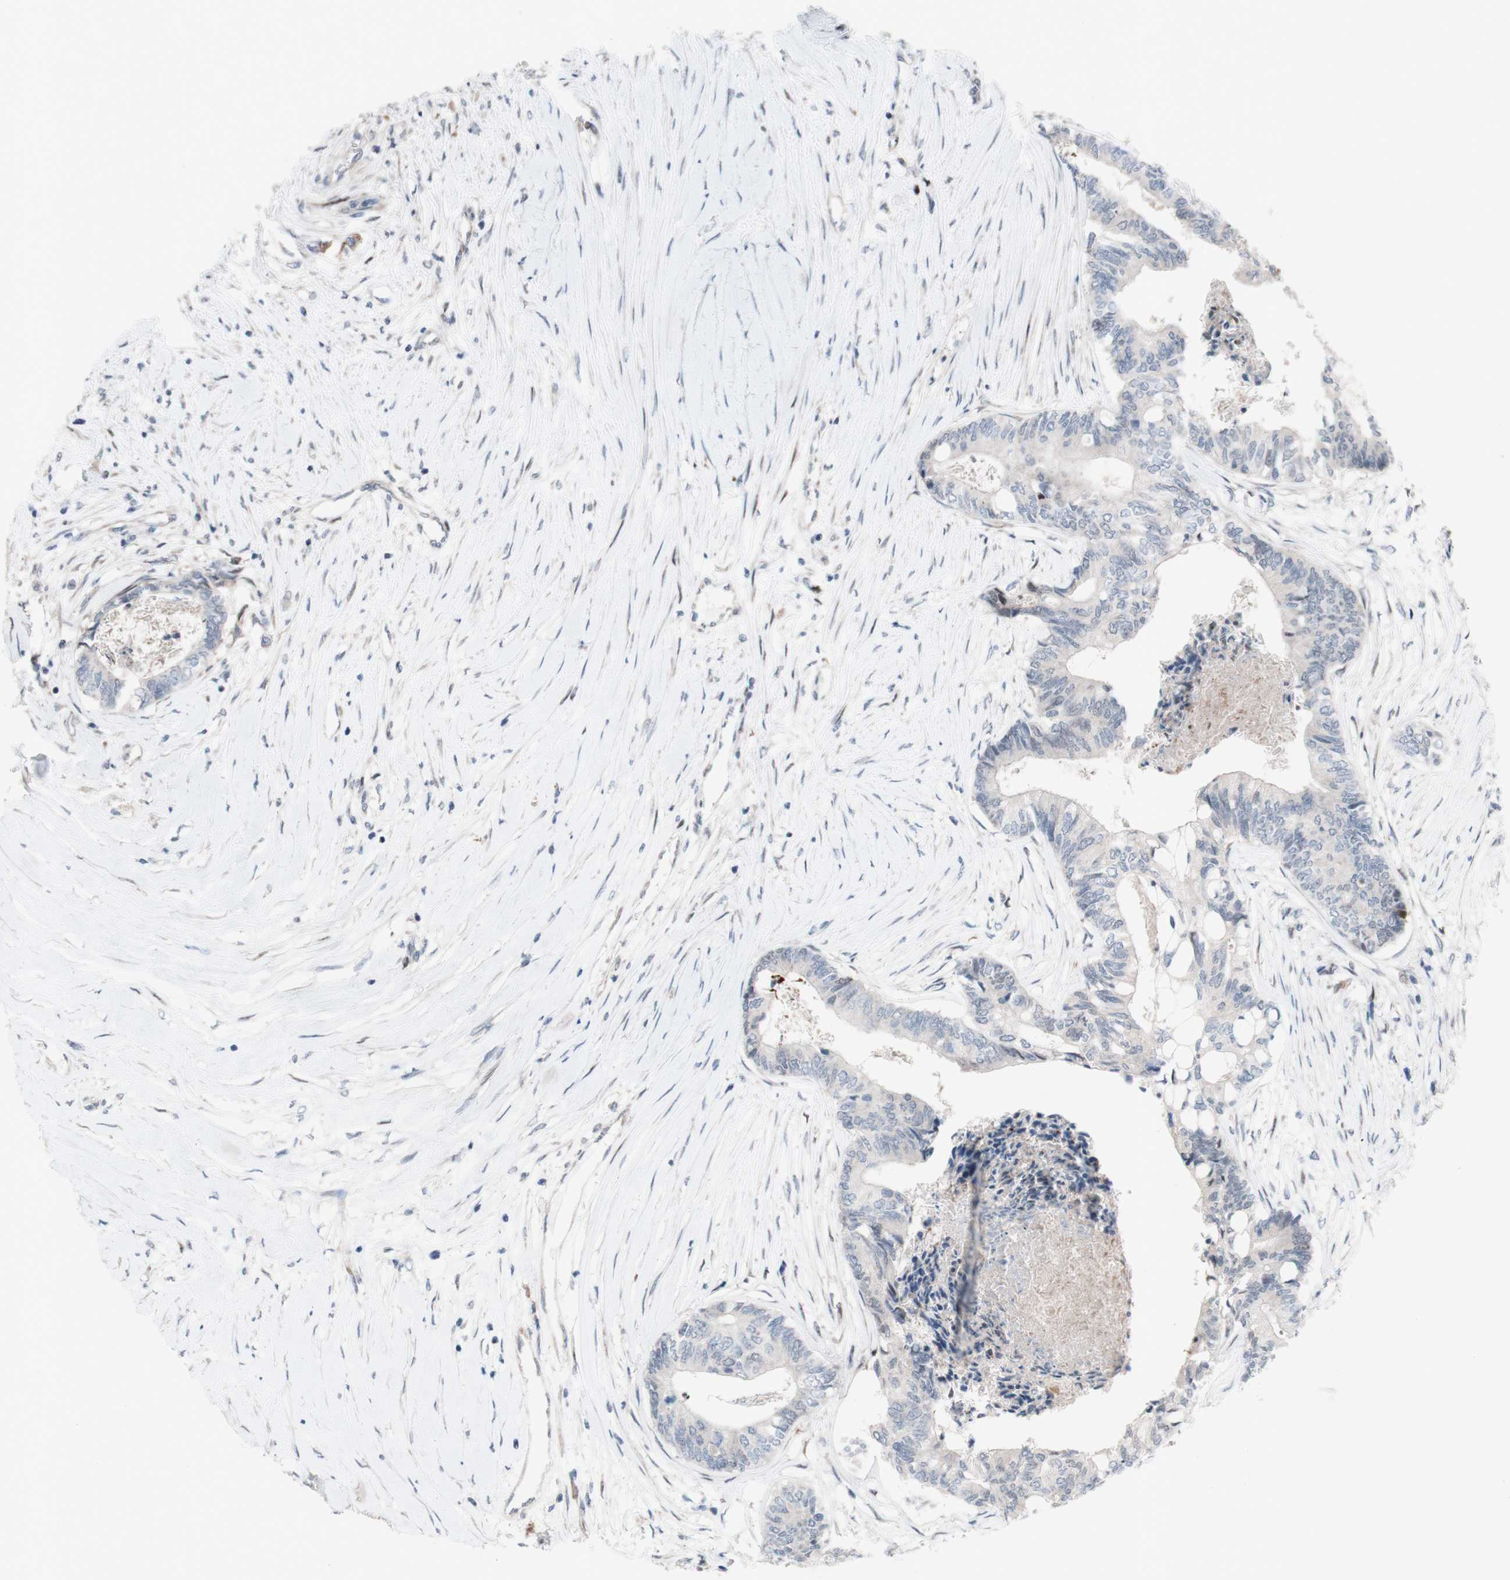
{"staining": {"intensity": "negative", "quantity": "none", "location": "none"}, "tissue": "colorectal cancer", "cell_type": "Tumor cells", "image_type": "cancer", "snomed": [{"axis": "morphology", "description": "Adenocarcinoma, NOS"}, {"axis": "topography", "description": "Rectum"}], "caption": "Tumor cells are negative for brown protein staining in colorectal adenocarcinoma.", "gene": "PHTF2", "patient": {"sex": "male", "age": 63}}